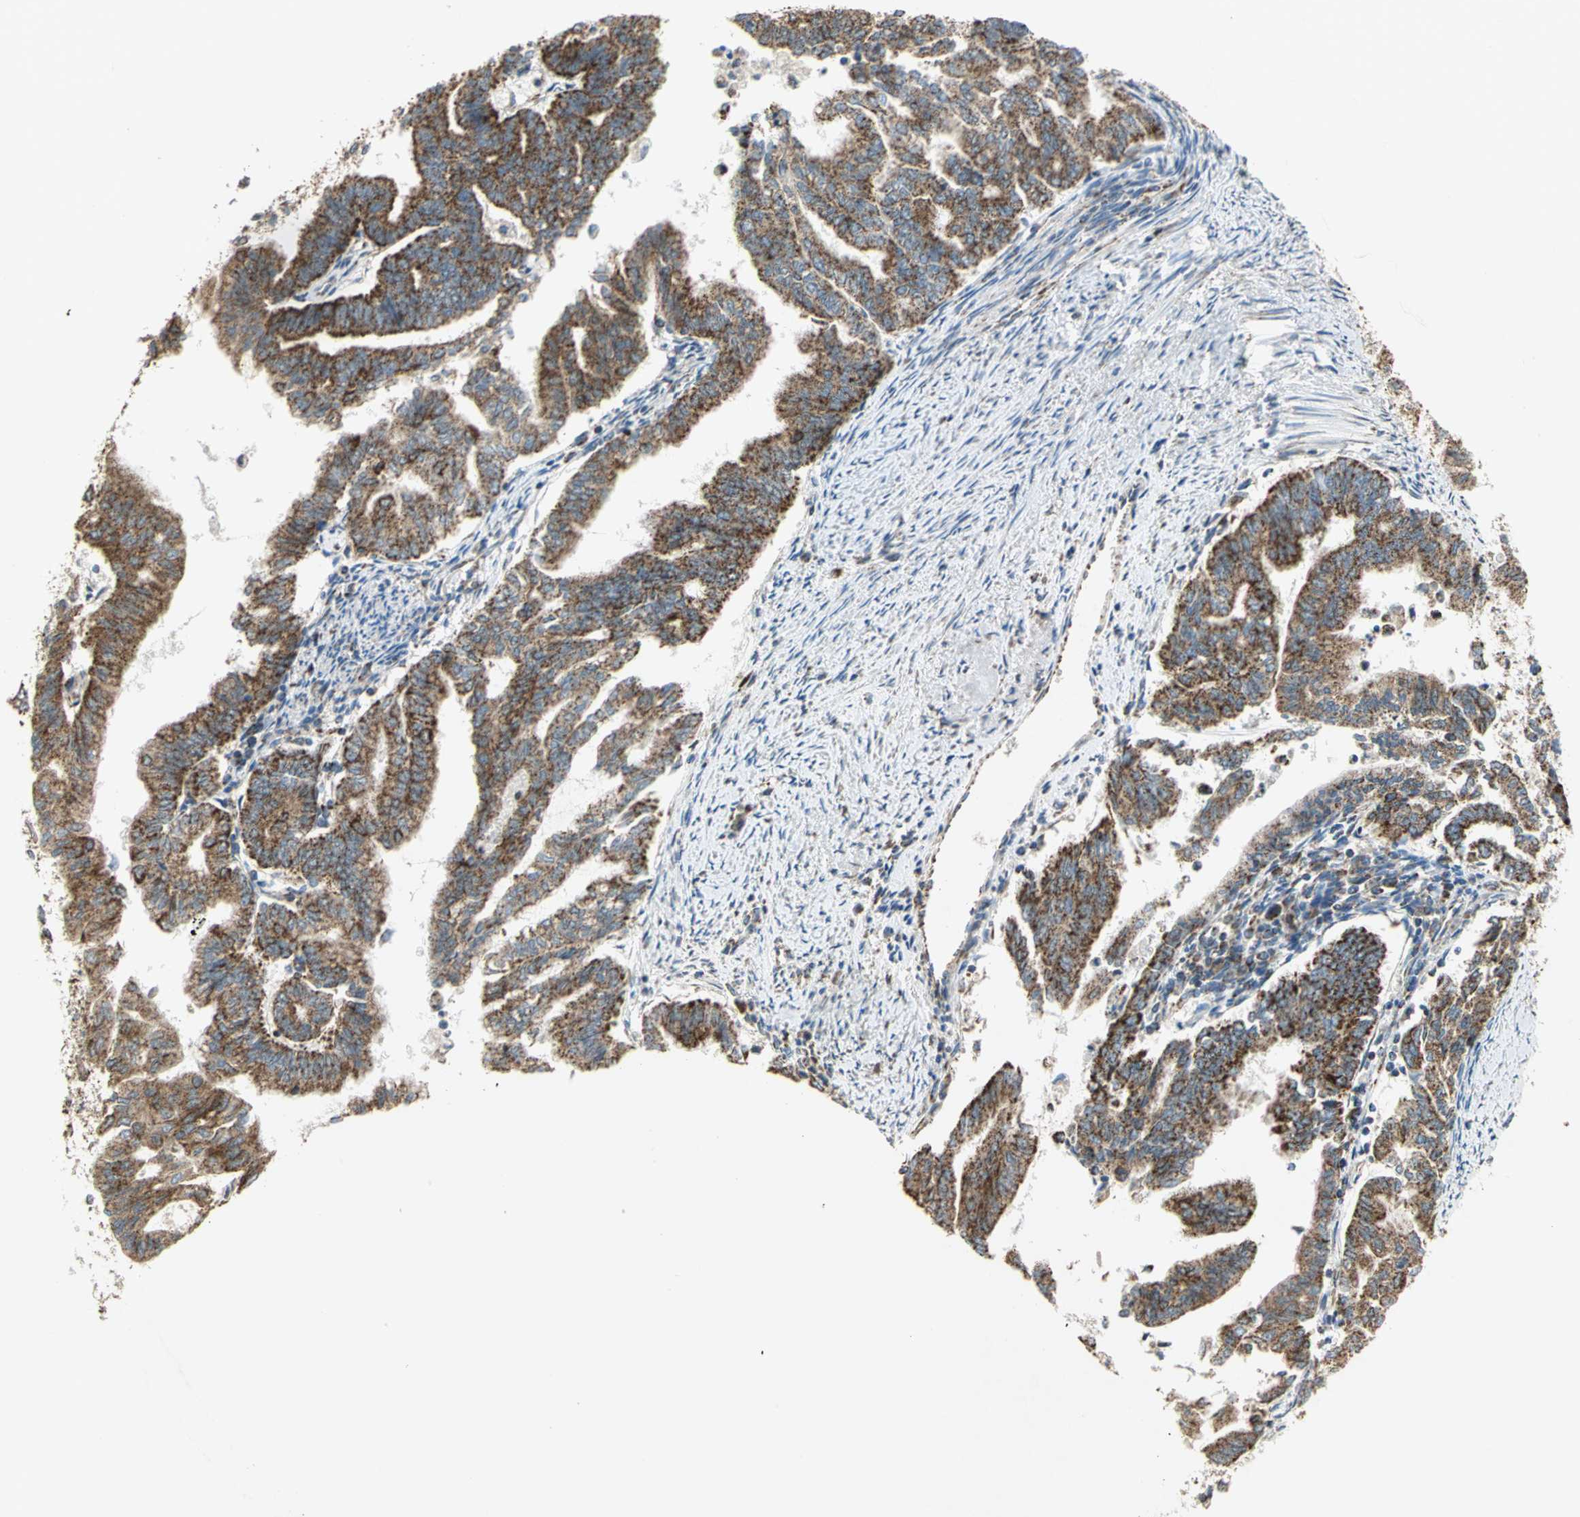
{"staining": {"intensity": "strong", "quantity": ">75%", "location": "cytoplasmic/membranous"}, "tissue": "endometrial cancer", "cell_type": "Tumor cells", "image_type": "cancer", "snomed": [{"axis": "morphology", "description": "Adenocarcinoma, NOS"}, {"axis": "topography", "description": "Endometrium"}], "caption": "DAB immunohistochemical staining of adenocarcinoma (endometrial) displays strong cytoplasmic/membranous protein staining in approximately >75% of tumor cells.", "gene": "MRPS22", "patient": {"sex": "female", "age": 79}}